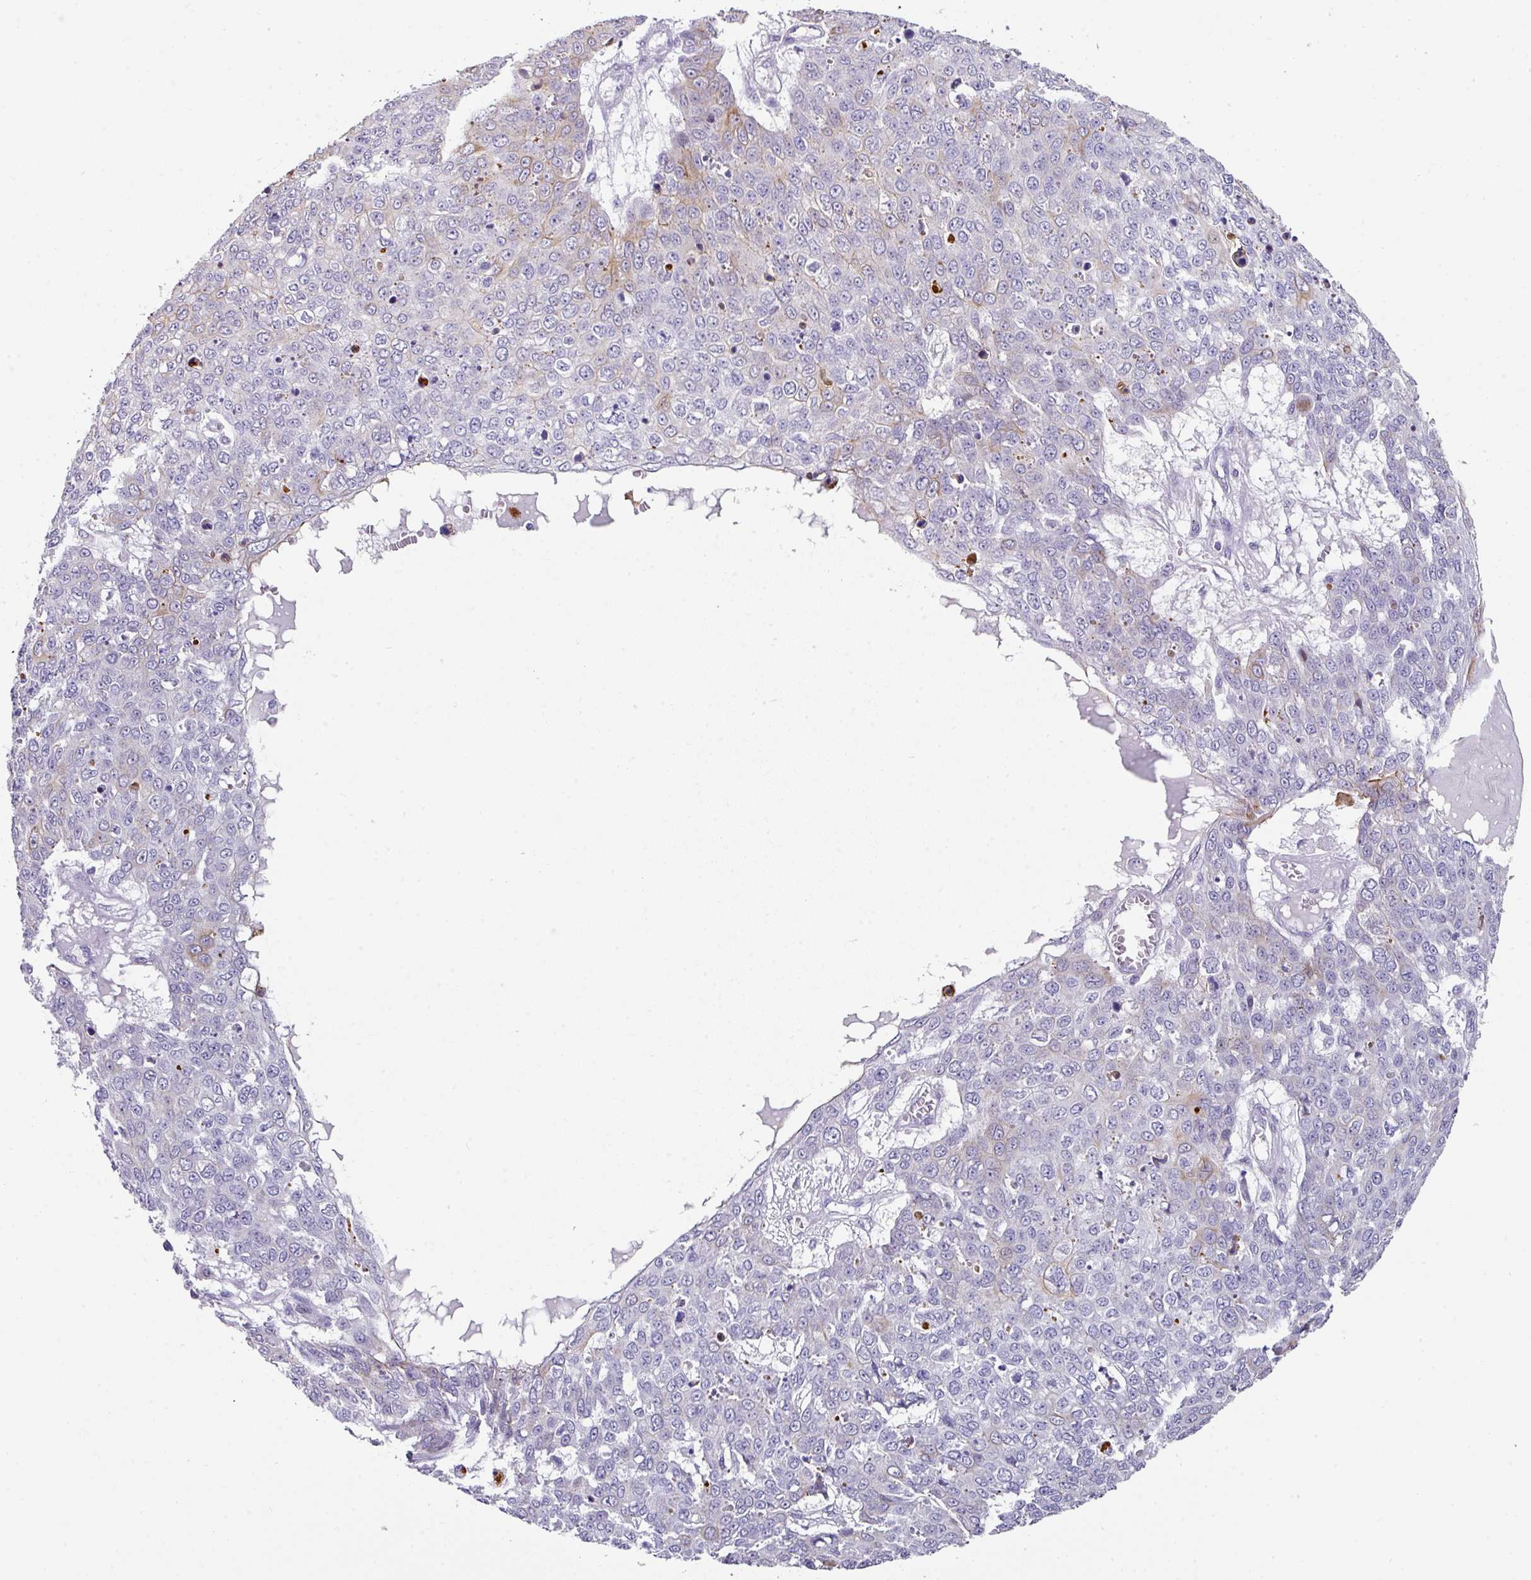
{"staining": {"intensity": "moderate", "quantity": "<25%", "location": "cytoplasmic/membranous"}, "tissue": "skin cancer", "cell_type": "Tumor cells", "image_type": "cancer", "snomed": [{"axis": "morphology", "description": "Squamous cell carcinoma, NOS"}, {"axis": "topography", "description": "Skin"}], "caption": "DAB immunohistochemical staining of human skin squamous cell carcinoma demonstrates moderate cytoplasmic/membranous protein staining in approximately <25% of tumor cells.", "gene": "ANKRD29", "patient": {"sex": "male", "age": 71}}